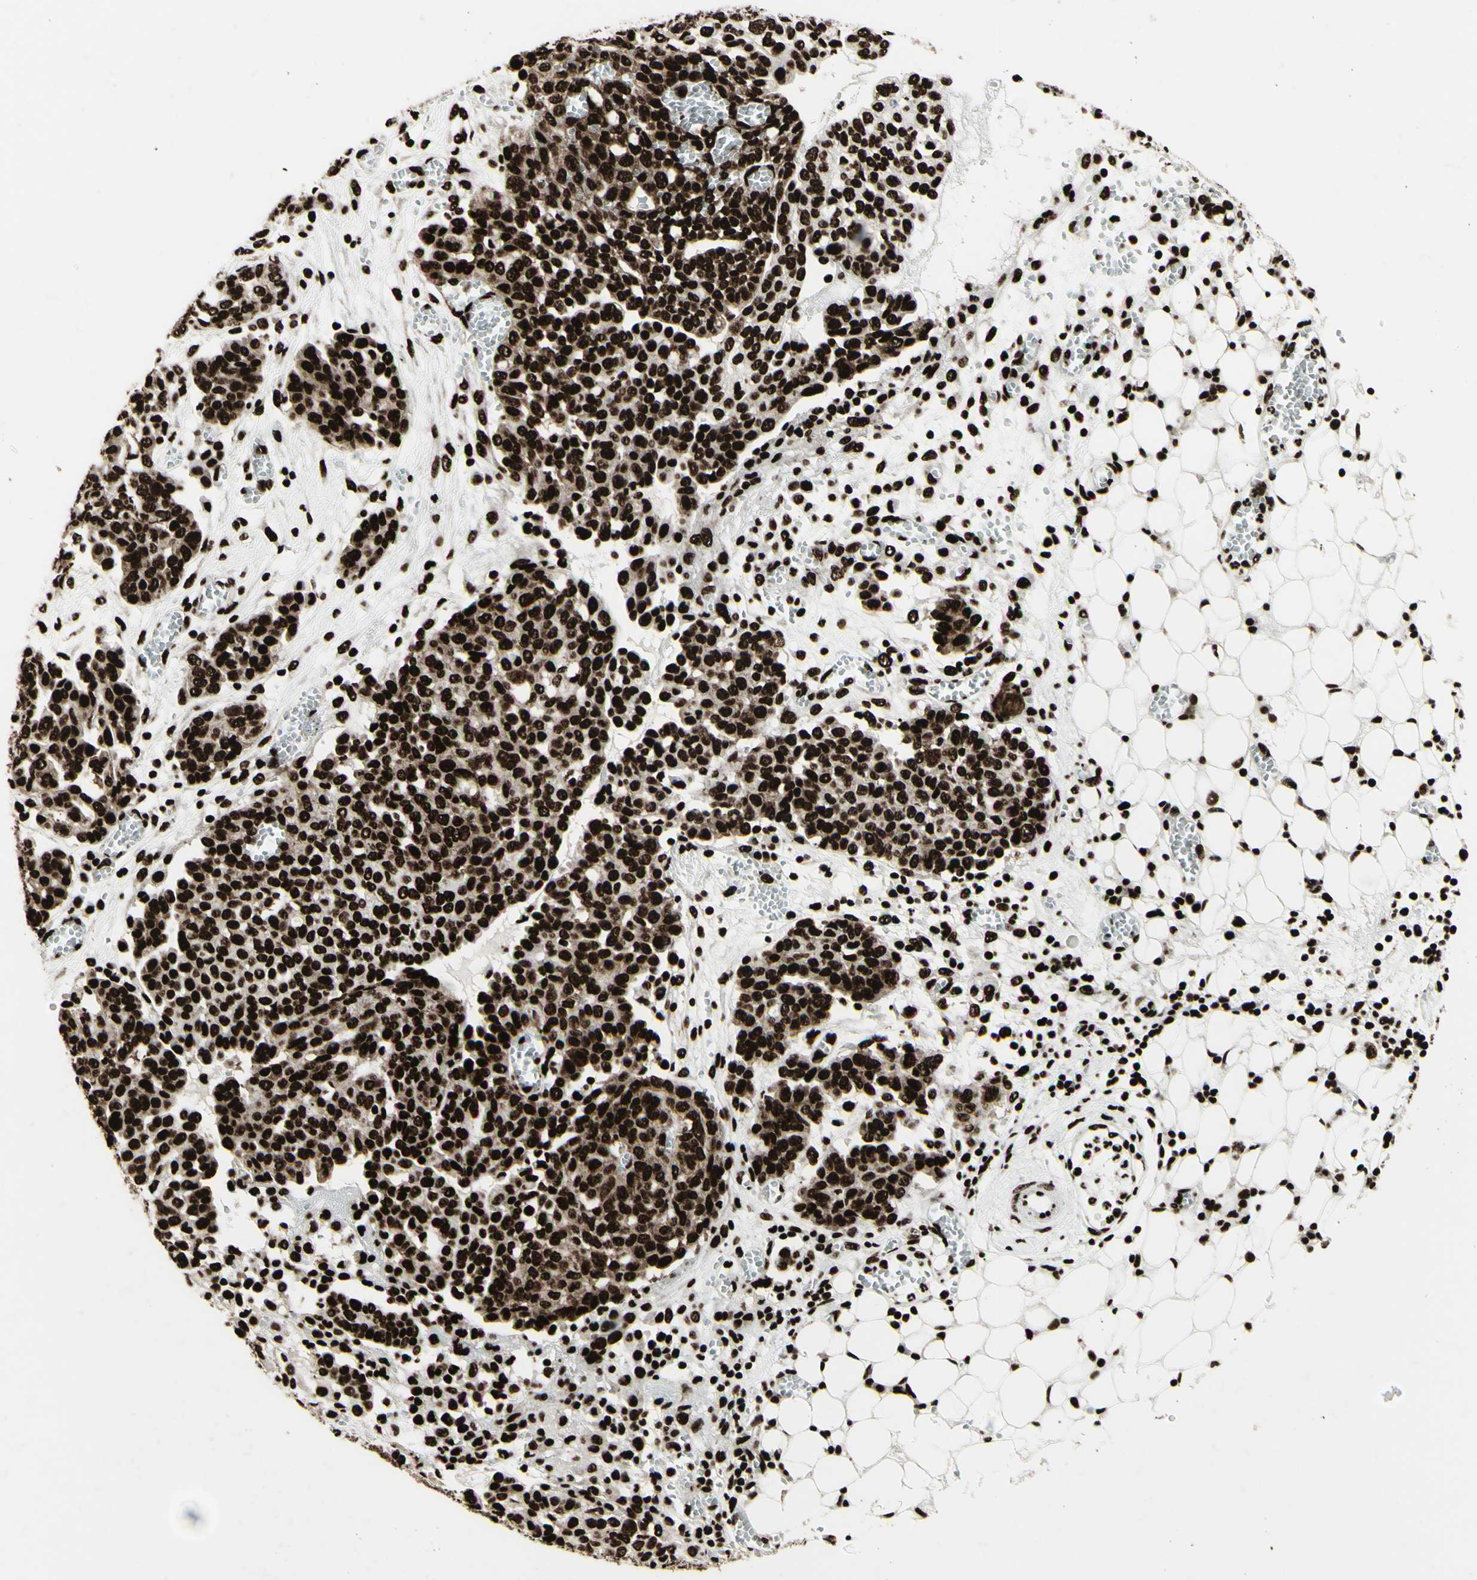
{"staining": {"intensity": "strong", "quantity": ">75%", "location": "cytoplasmic/membranous,nuclear"}, "tissue": "ovarian cancer", "cell_type": "Tumor cells", "image_type": "cancer", "snomed": [{"axis": "morphology", "description": "Cystadenocarcinoma, serous, NOS"}, {"axis": "topography", "description": "Soft tissue"}, {"axis": "topography", "description": "Ovary"}], "caption": "Immunohistochemistry staining of ovarian serous cystadenocarcinoma, which shows high levels of strong cytoplasmic/membranous and nuclear positivity in approximately >75% of tumor cells indicating strong cytoplasmic/membranous and nuclear protein expression. The staining was performed using DAB (3,3'-diaminobenzidine) (brown) for protein detection and nuclei were counterstained in hematoxylin (blue).", "gene": "U2AF2", "patient": {"sex": "female", "age": 57}}